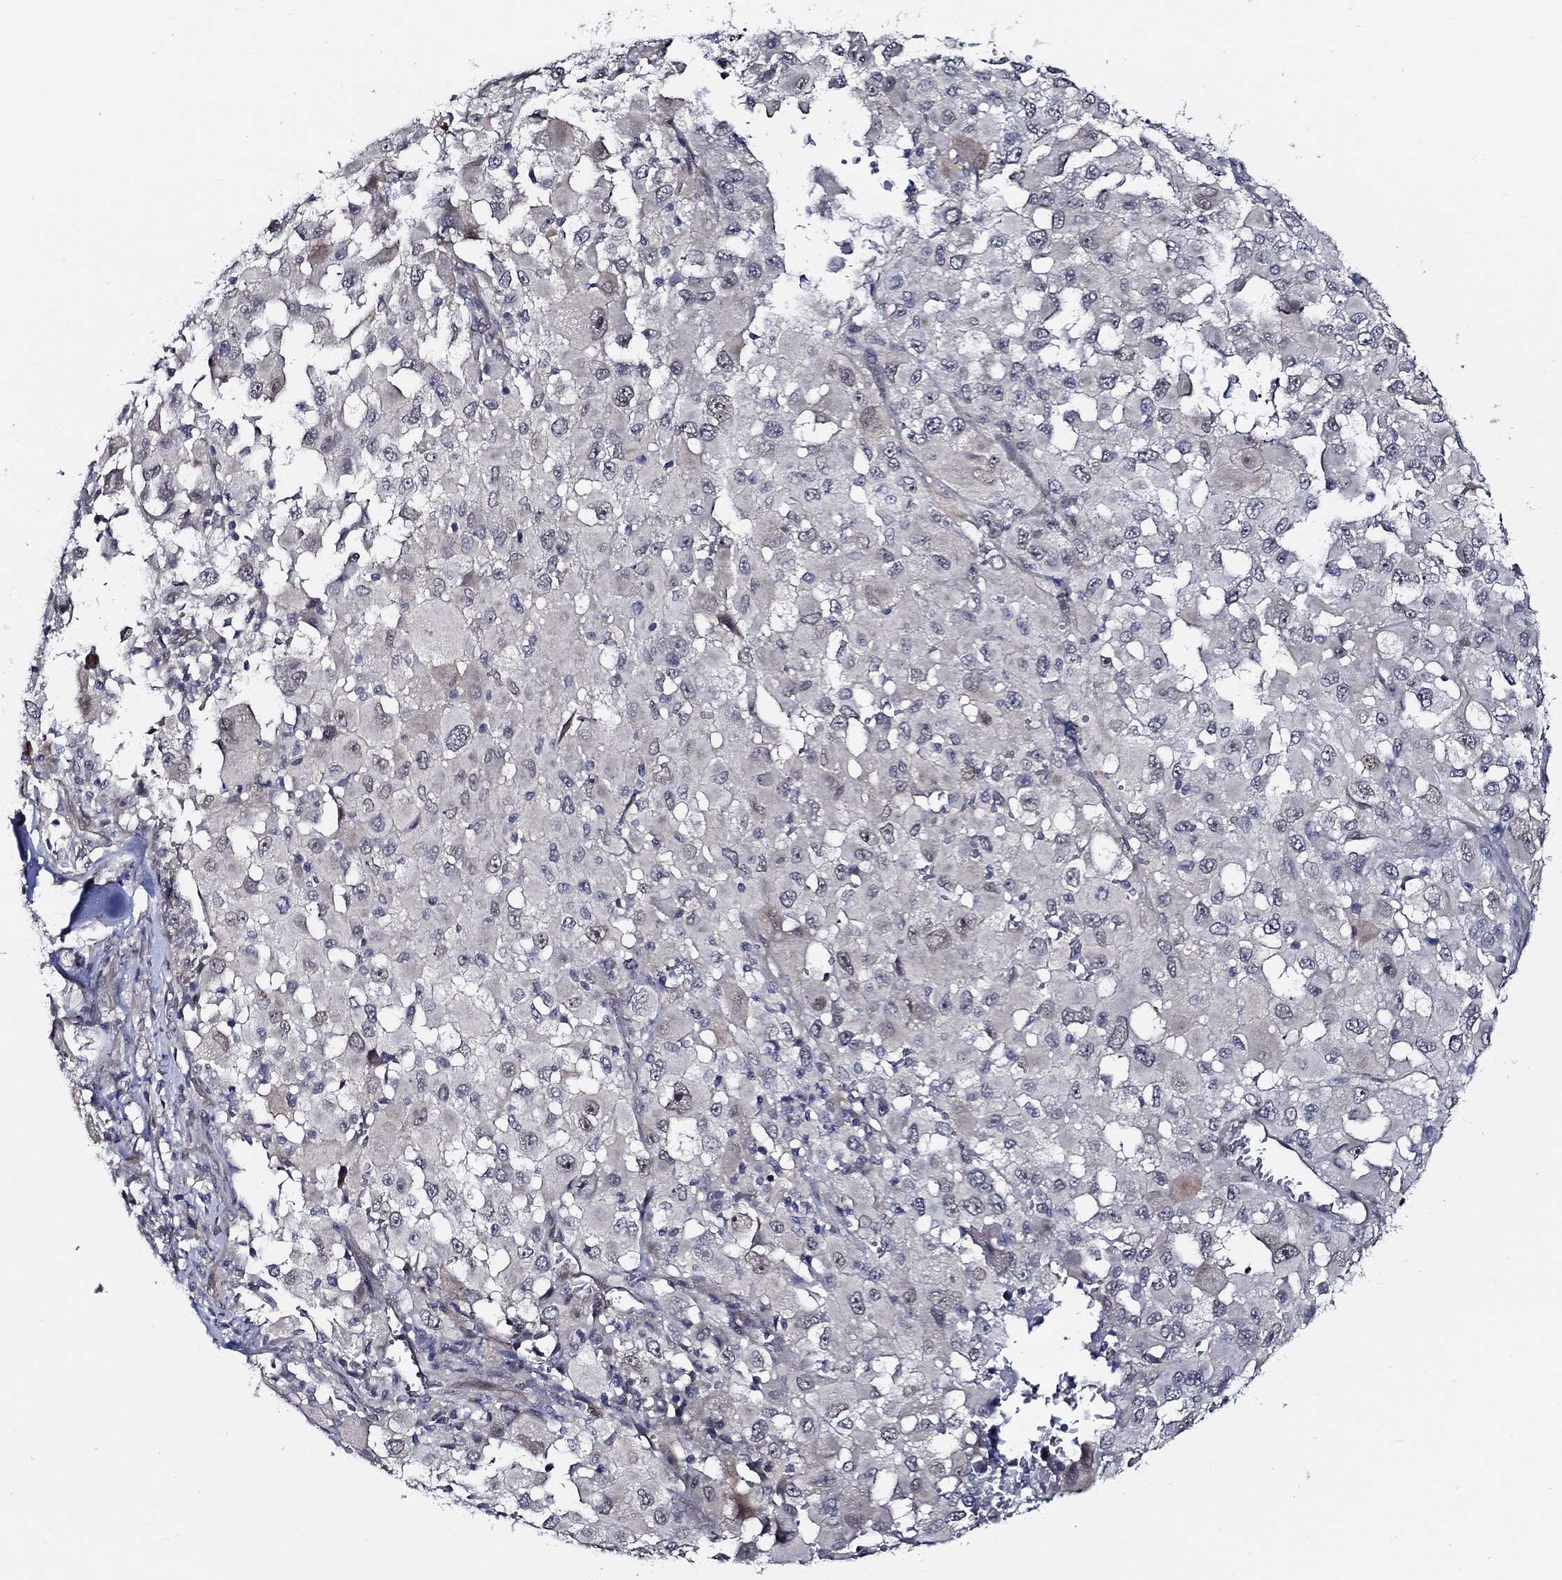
{"staining": {"intensity": "negative", "quantity": "none", "location": "none"}, "tissue": "melanoma", "cell_type": "Tumor cells", "image_type": "cancer", "snomed": [{"axis": "morphology", "description": "Malignant melanoma, Metastatic site"}, {"axis": "topography", "description": "Lymph node"}], "caption": "Immunohistochemistry (IHC) photomicrograph of human melanoma stained for a protein (brown), which demonstrates no staining in tumor cells.", "gene": "C8orf48", "patient": {"sex": "male", "age": 50}}